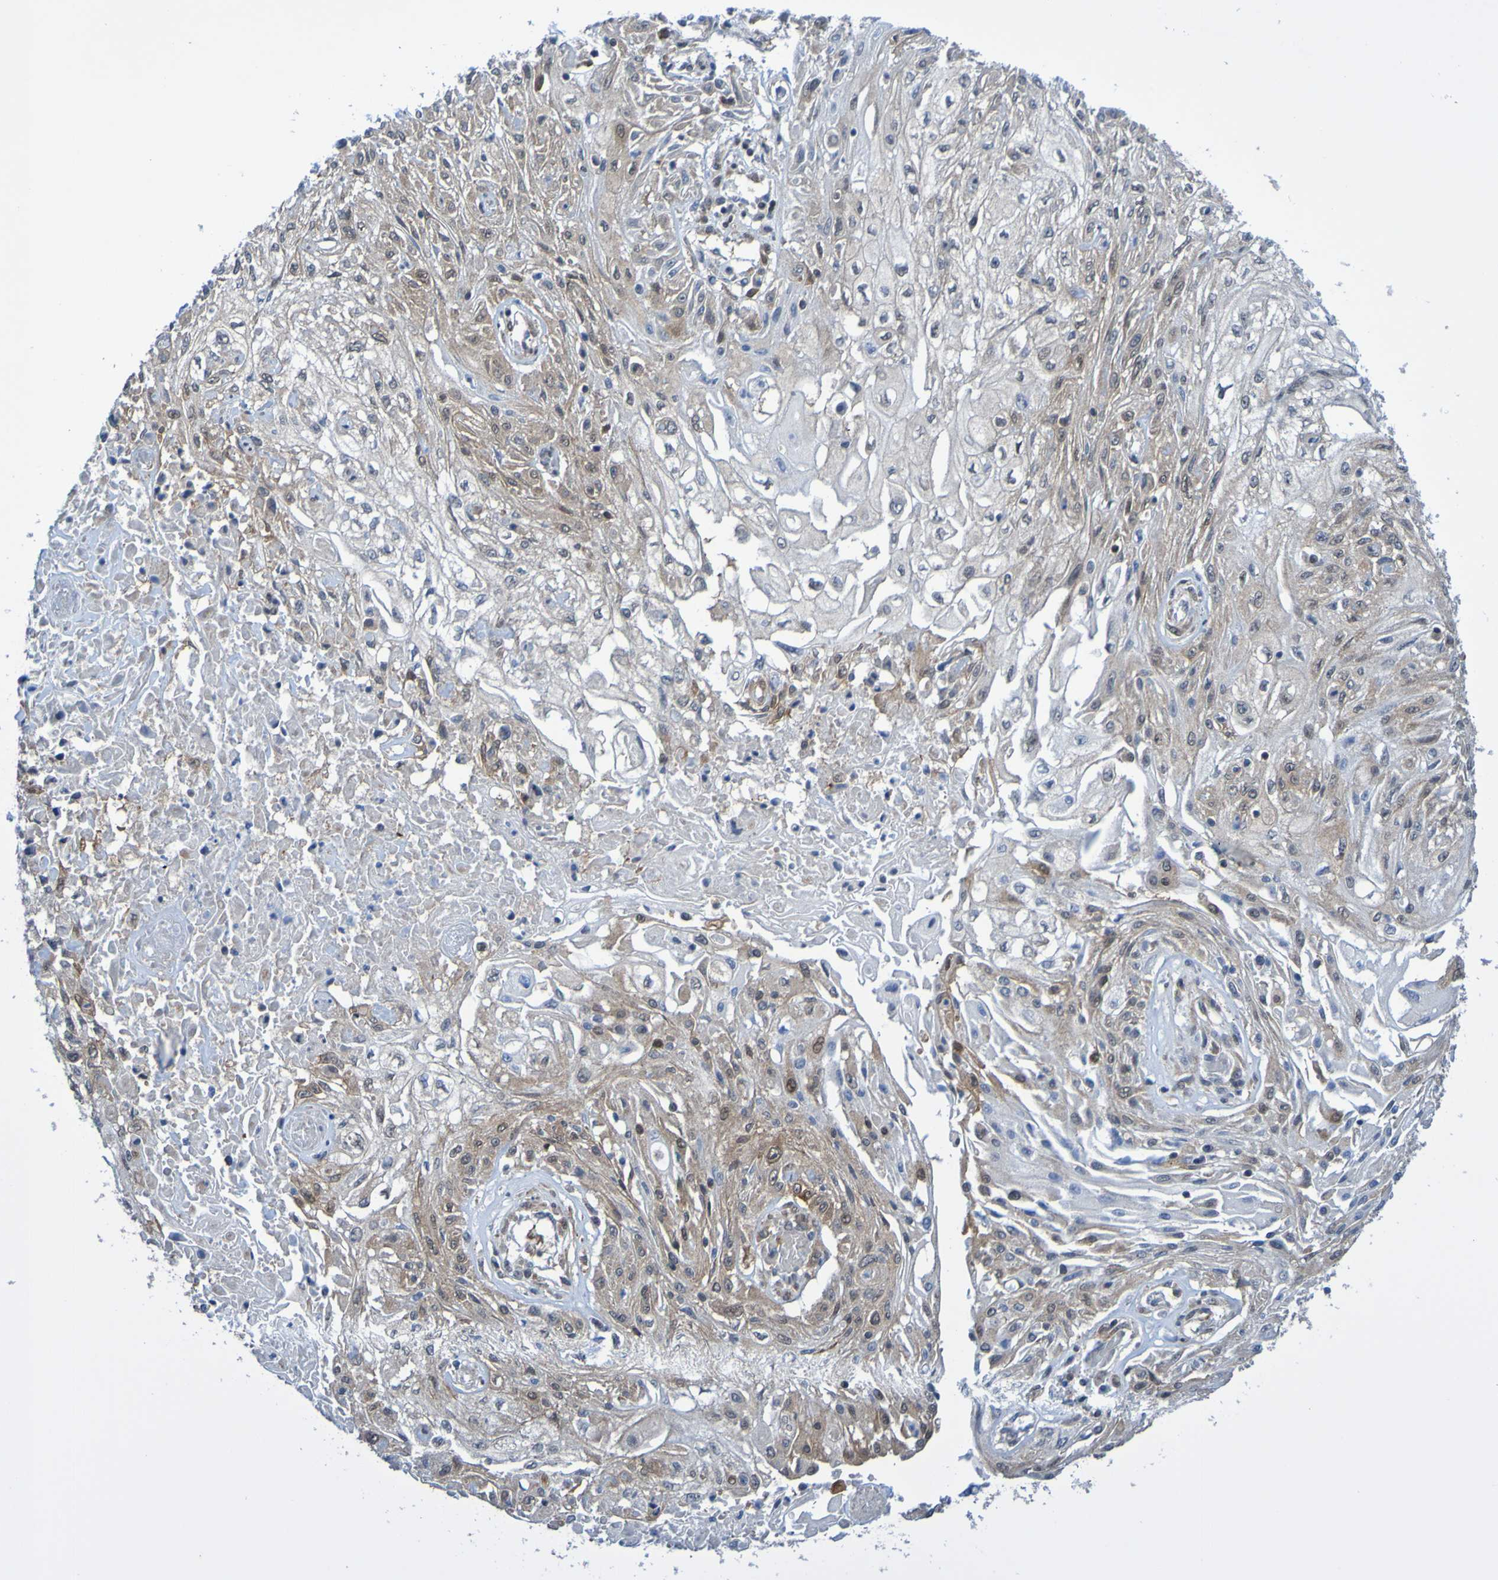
{"staining": {"intensity": "strong", "quantity": "25%-75%", "location": "cytoplasmic/membranous"}, "tissue": "skin cancer", "cell_type": "Tumor cells", "image_type": "cancer", "snomed": [{"axis": "morphology", "description": "Squamous cell carcinoma, NOS"}, {"axis": "topography", "description": "Skin"}], "caption": "This image demonstrates skin cancer stained with IHC to label a protein in brown. The cytoplasmic/membranous of tumor cells show strong positivity for the protein. Nuclei are counter-stained blue.", "gene": "ATIC", "patient": {"sex": "male", "age": 75}}